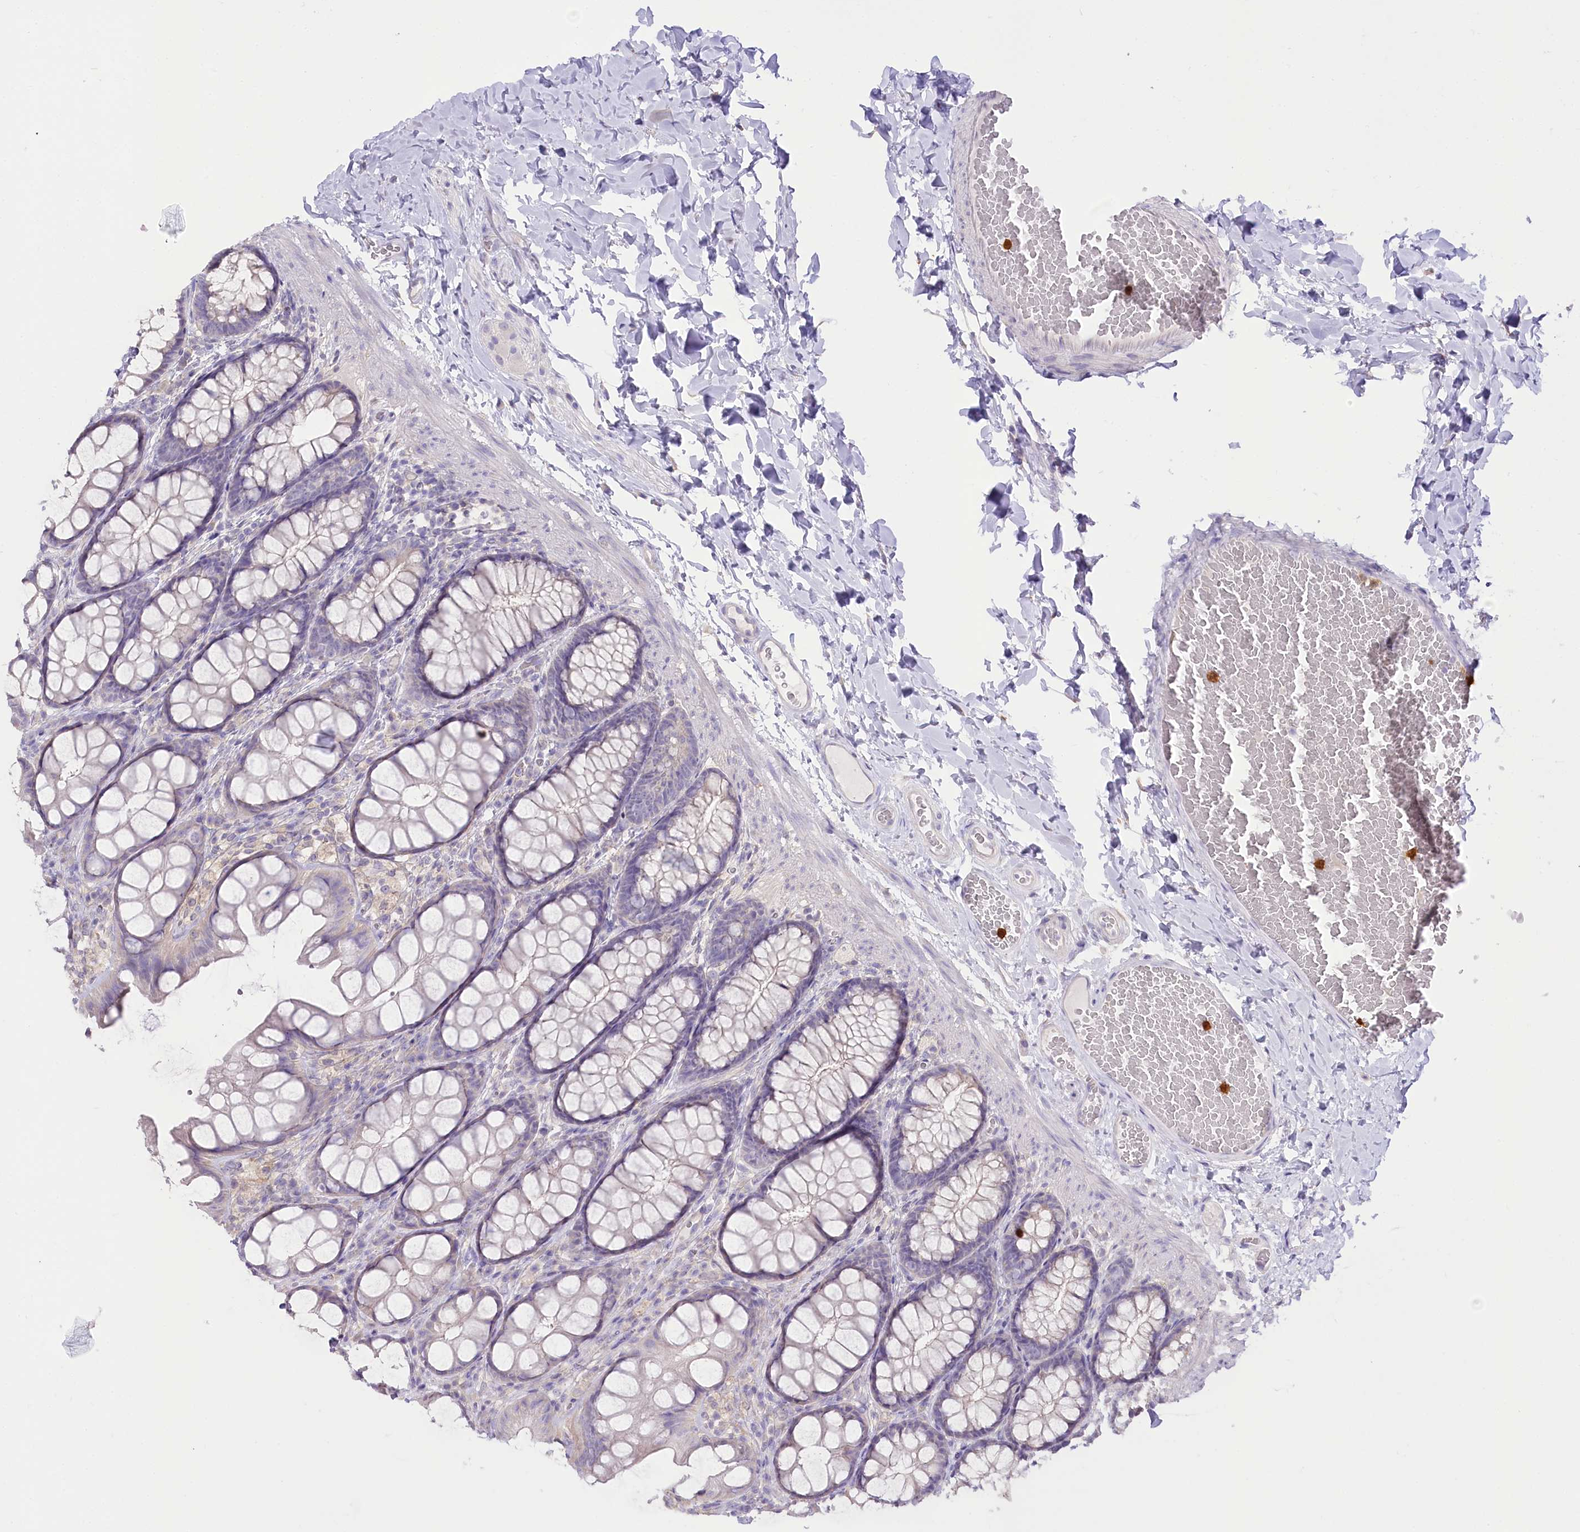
{"staining": {"intensity": "negative", "quantity": "none", "location": "none"}, "tissue": "colon", "cell_type": "Endothelial cells", "image_type": "normal", "snomed": [{"axis": "morphology", "description": "Normal tissue, NOS"}, {"axis": "topography", "description": "Colon"}], "caption": "Human colon stained for a protein using immunohistochemistry reveals no expression in endothelial cells.", "gene": "DPYD", "patient": {"sex": "male", "age": 47}}